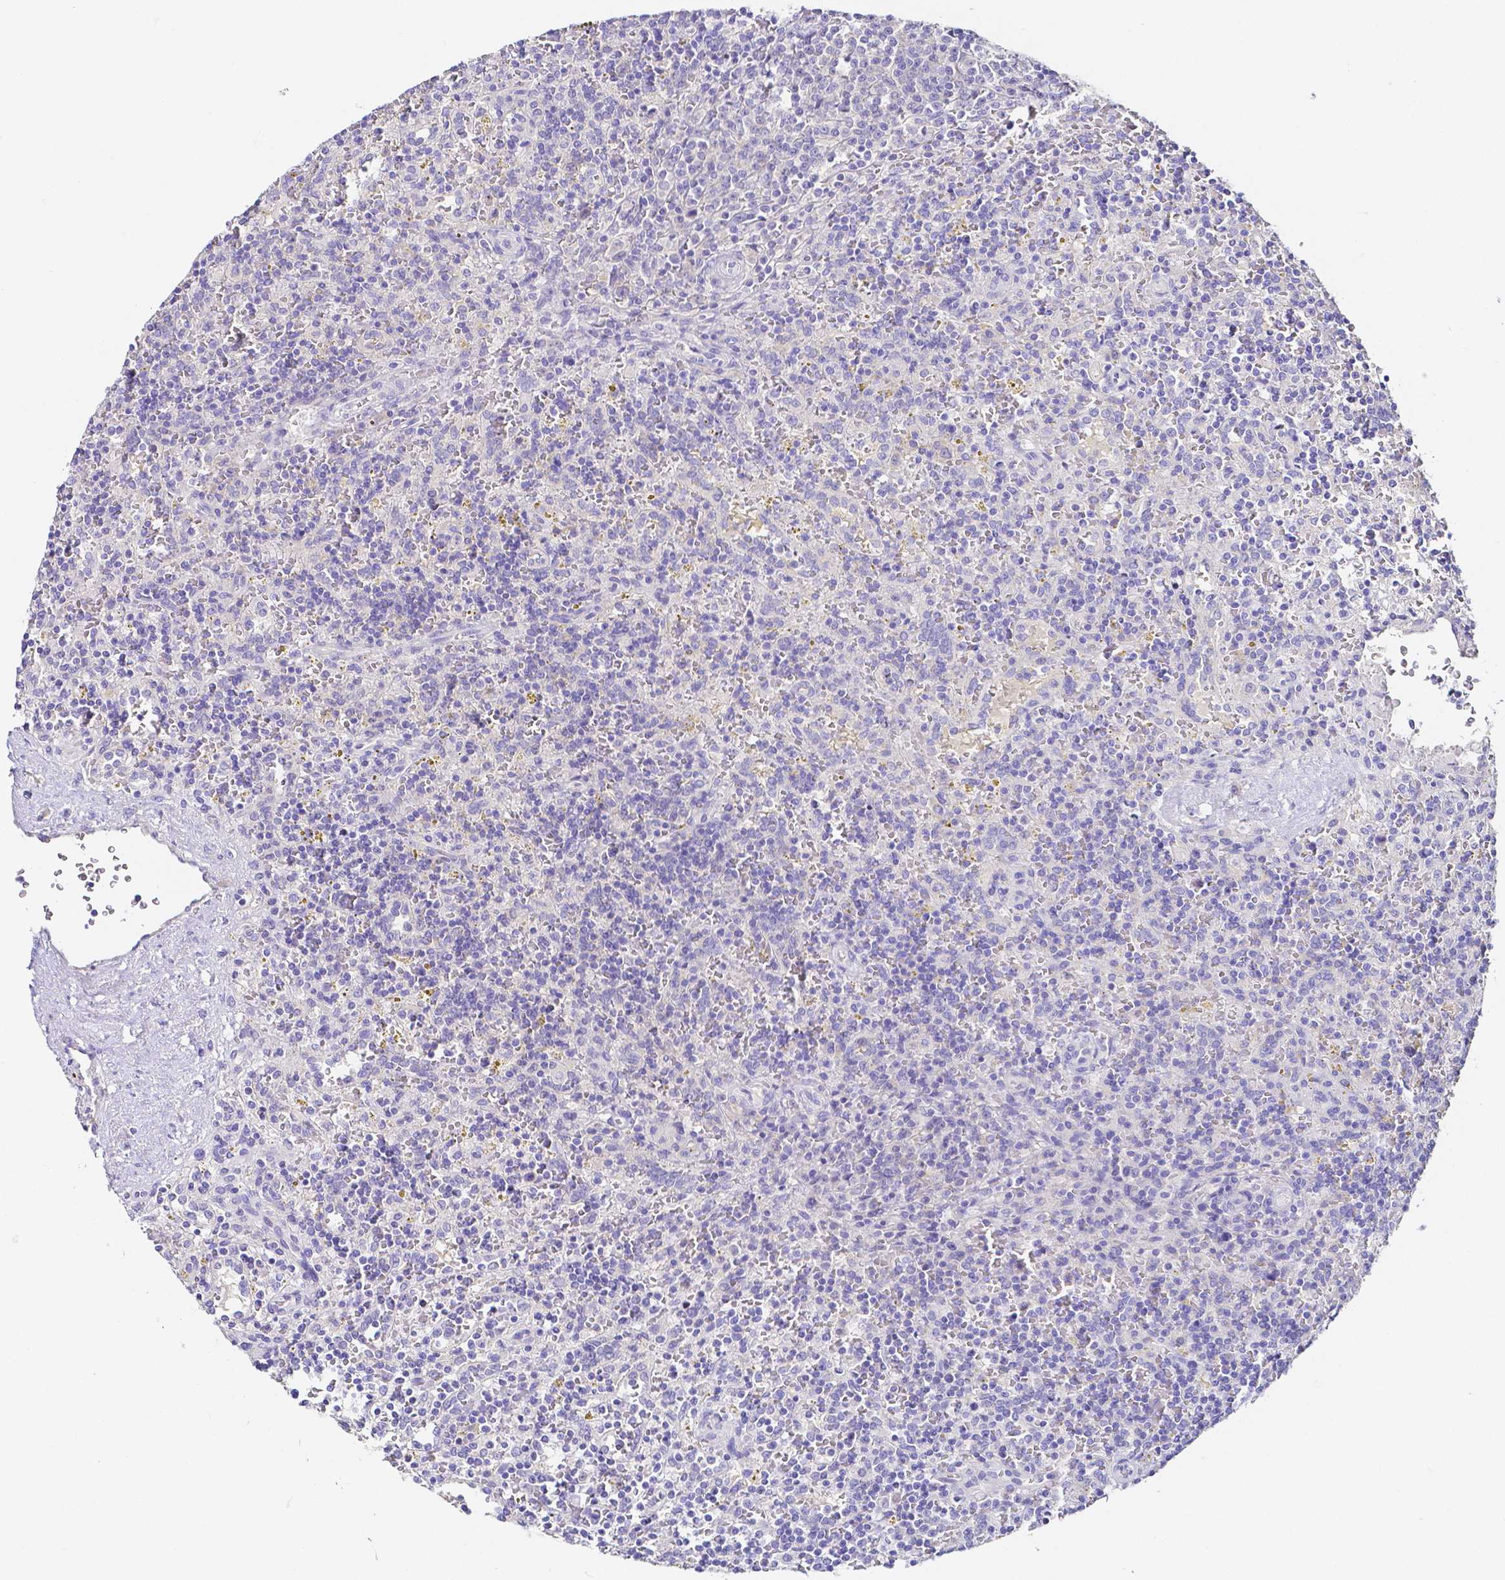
{"staining": {"intensity": "negative", "quantity": "none", "location": "none"}, "tissue": "lymphoma", "cell_type": "Tumor cells", "image_type": "cancer", "snomed": [{"axis": "morphology", "description": "Malignant lymphoma, non-Hodgkin's type, Low grade"}, {"axis": "topography", "description": "Spleen"}], "caption": "Lymphoma stained for a protein using immunohistochemistry (IHC) exhibits no staining tumor cells.", "gene": "PKP3", "patient": {"sex": "male", "age": 67}}